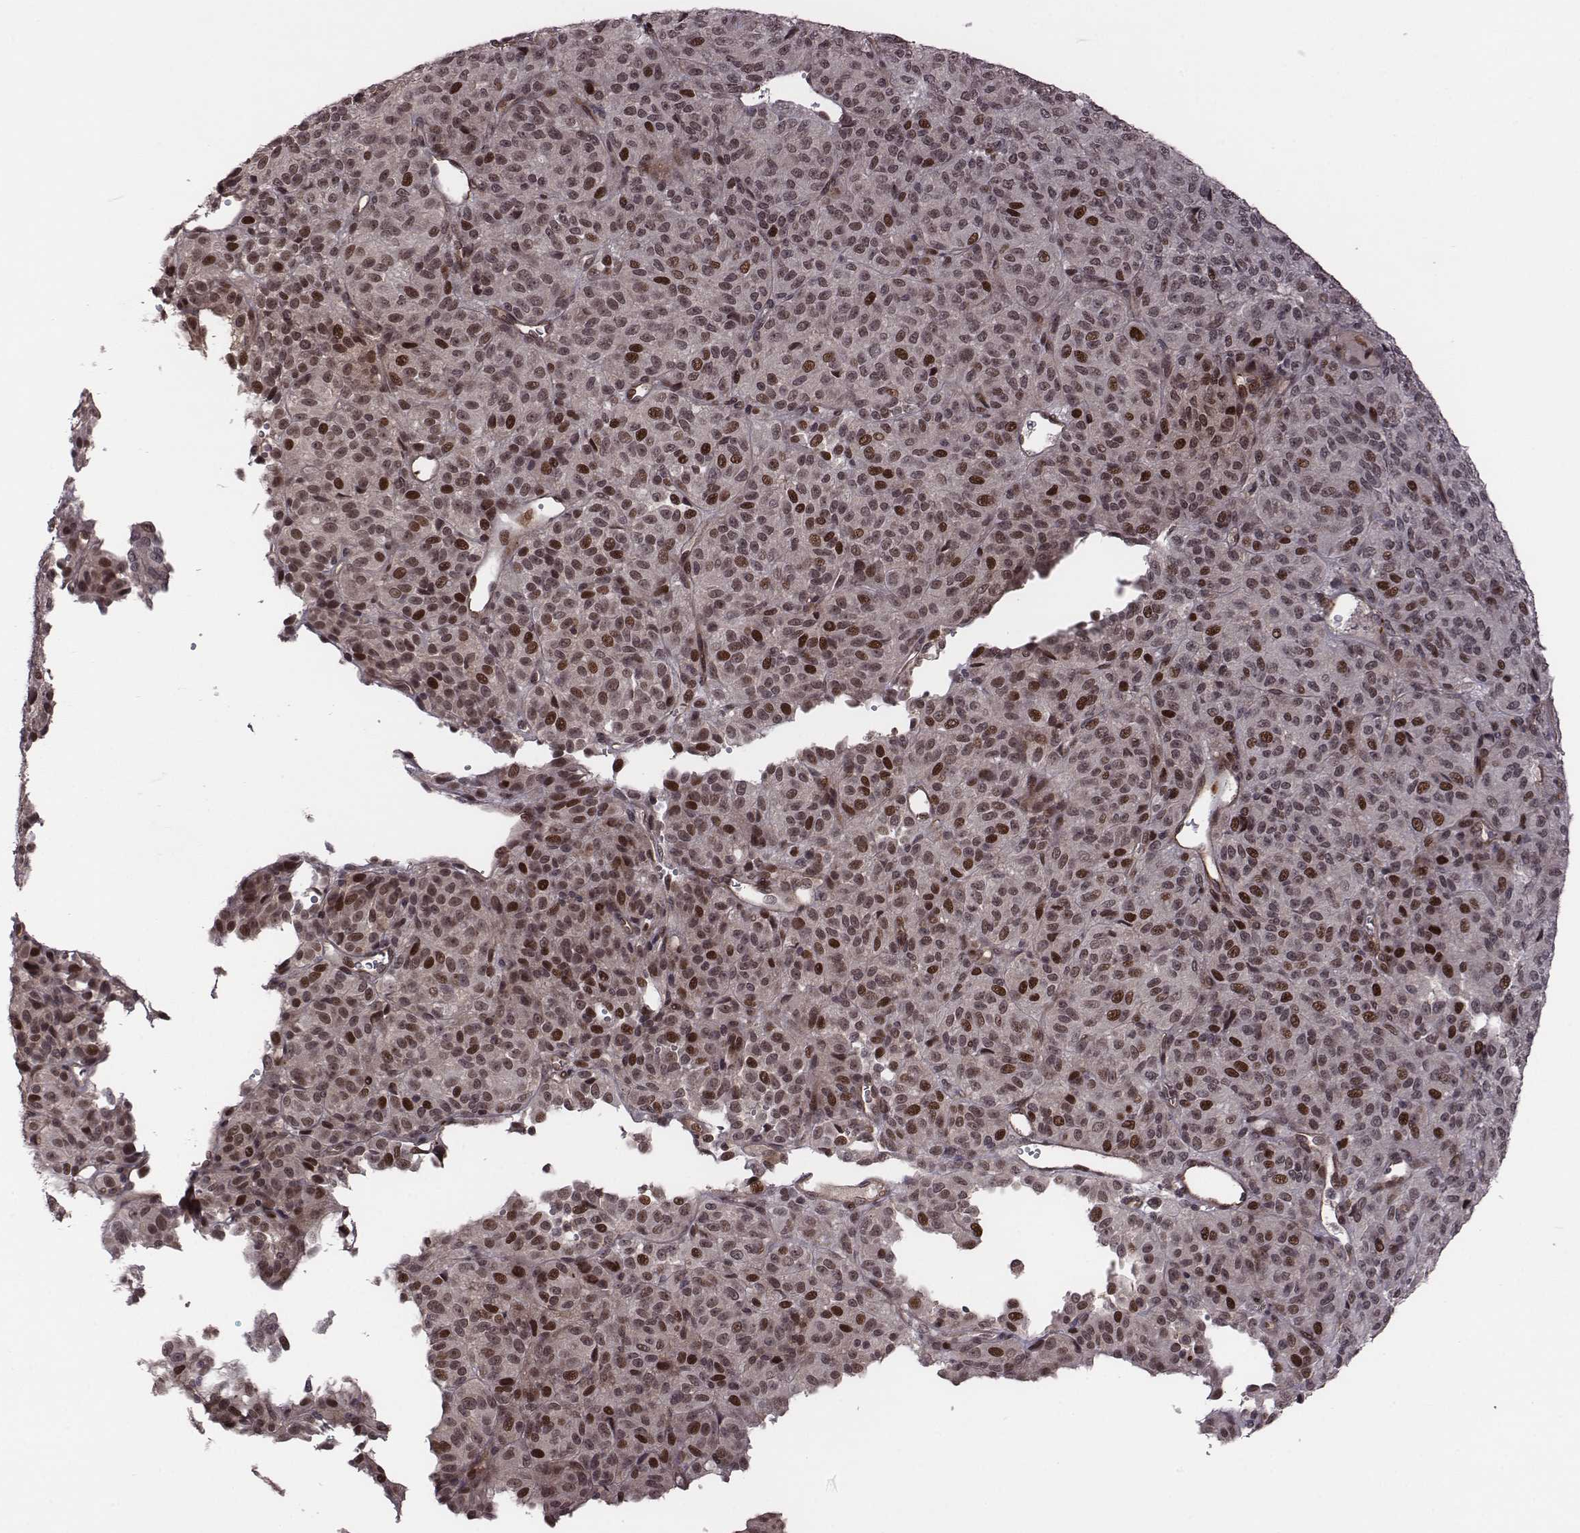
{"staining": {"intensity": "moderate", "quantity": "<25%", "location": "nuclear"}, "tissue": "melanoma", "cell_type": "Tumor cells", "image_type": "cancer", "snomed": [{"axis": "morphology", "description": "Malignant melanoma, Metastatic site"}, {"axis": "topography", "description": "Brain"}], "caption": "A low amount of moderate nuclear staining is seen in about <25% of tumor cells in melanoma tissue. (DAB (3,3'-diaminobenzidine) IHC with brightfield microscopy, high magnification).", "gene": "RPL3", "patient": {"sex": "female", "age": 56}}